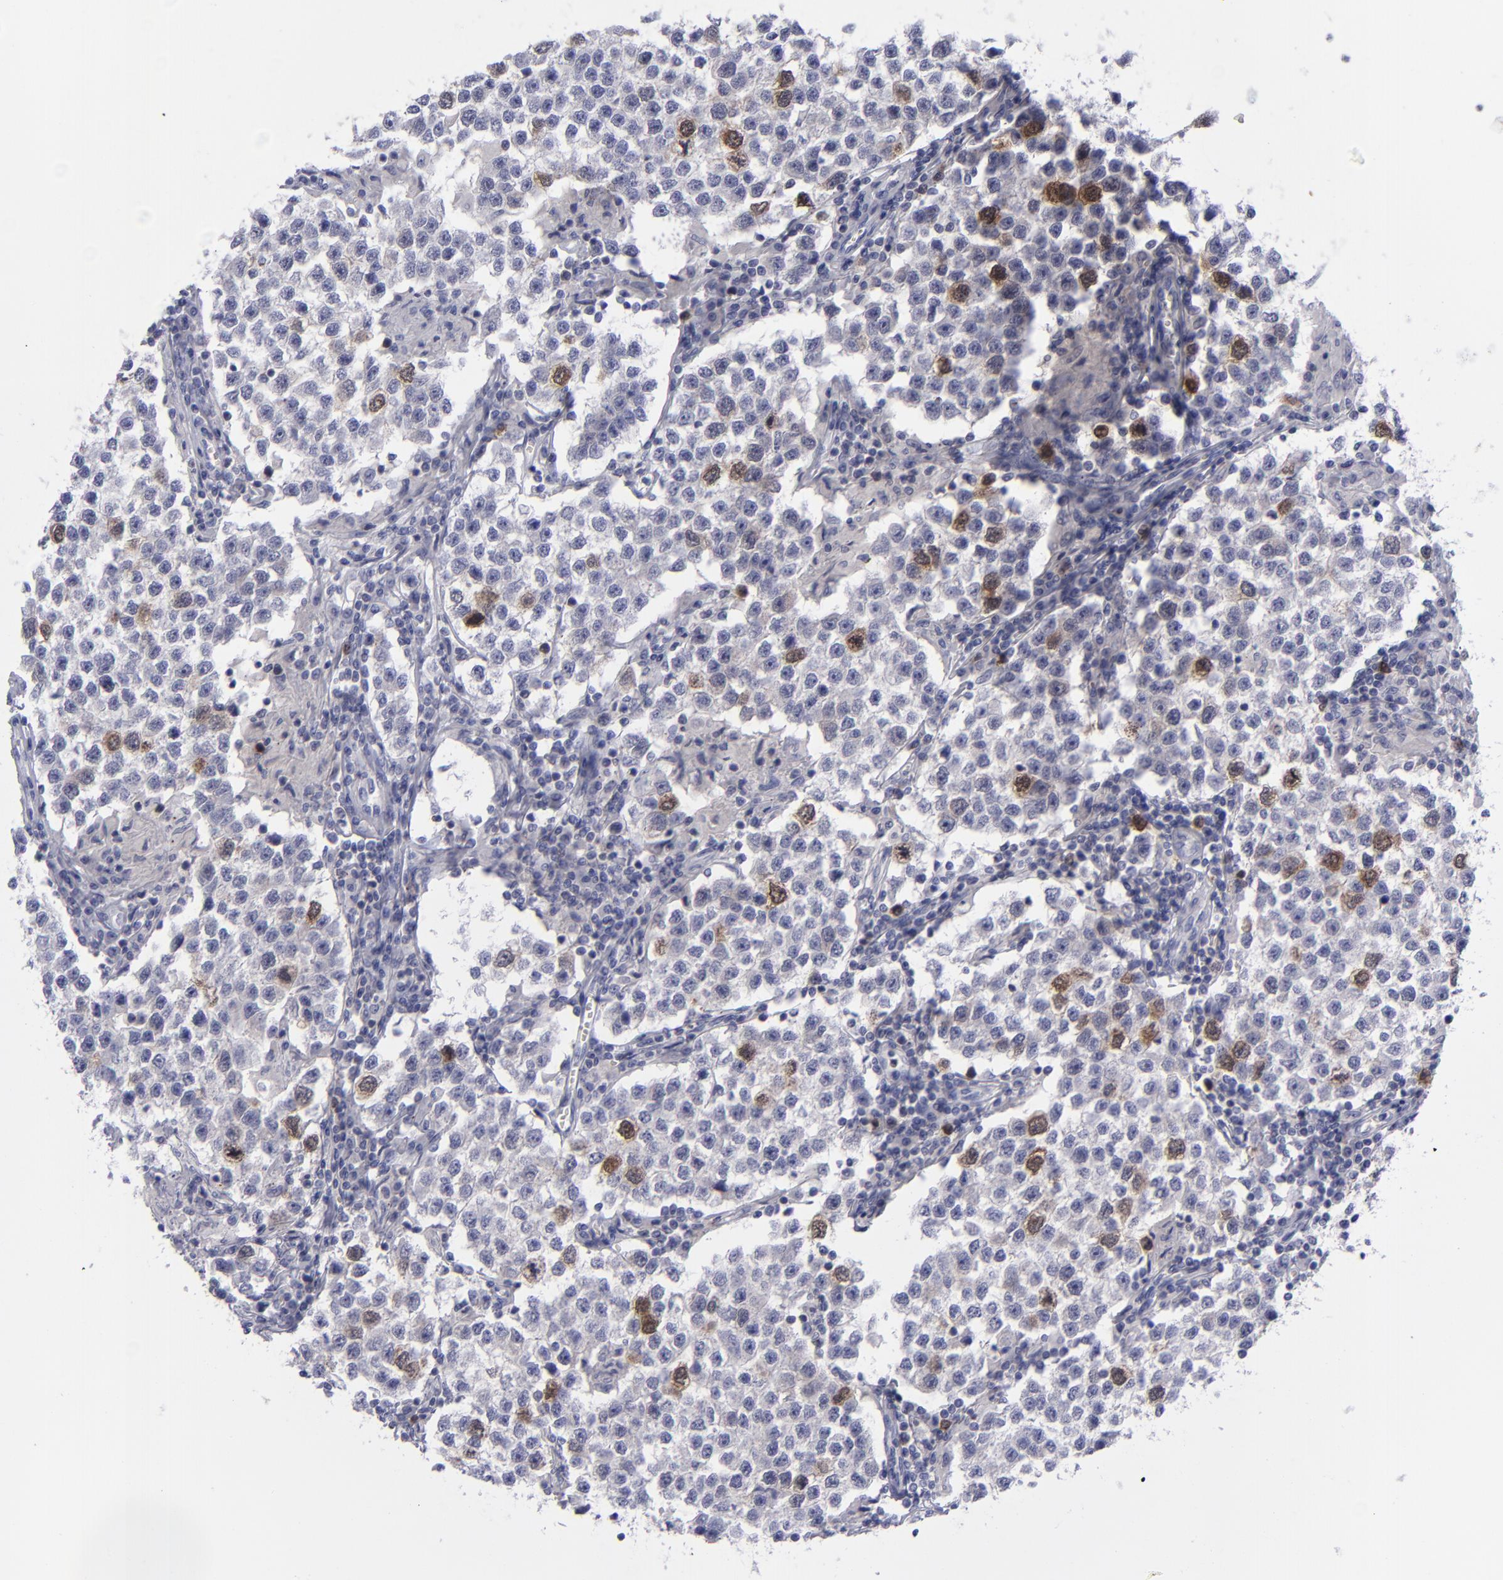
{"staining": {"intensity": "moderate", "quantity": "<25%", "location": "cytoplasmic/membranous,nuclear"}, "tissue": "testis cancer", "cell_type": "Tumor cells", "image_type": "cancer", "snomed": [{"axis": "morphology", "description": "Seminoma, NOS"}, {"axis": "topography", "description": "Testis"}], "caption": "A brown stain labels moderate cytoplasmic/membranous and nuclear positivity of a protein in seminoma (testis) tumor cells.", "gene": "AURKA", "patient": {"sex": "male", "age": 36}}